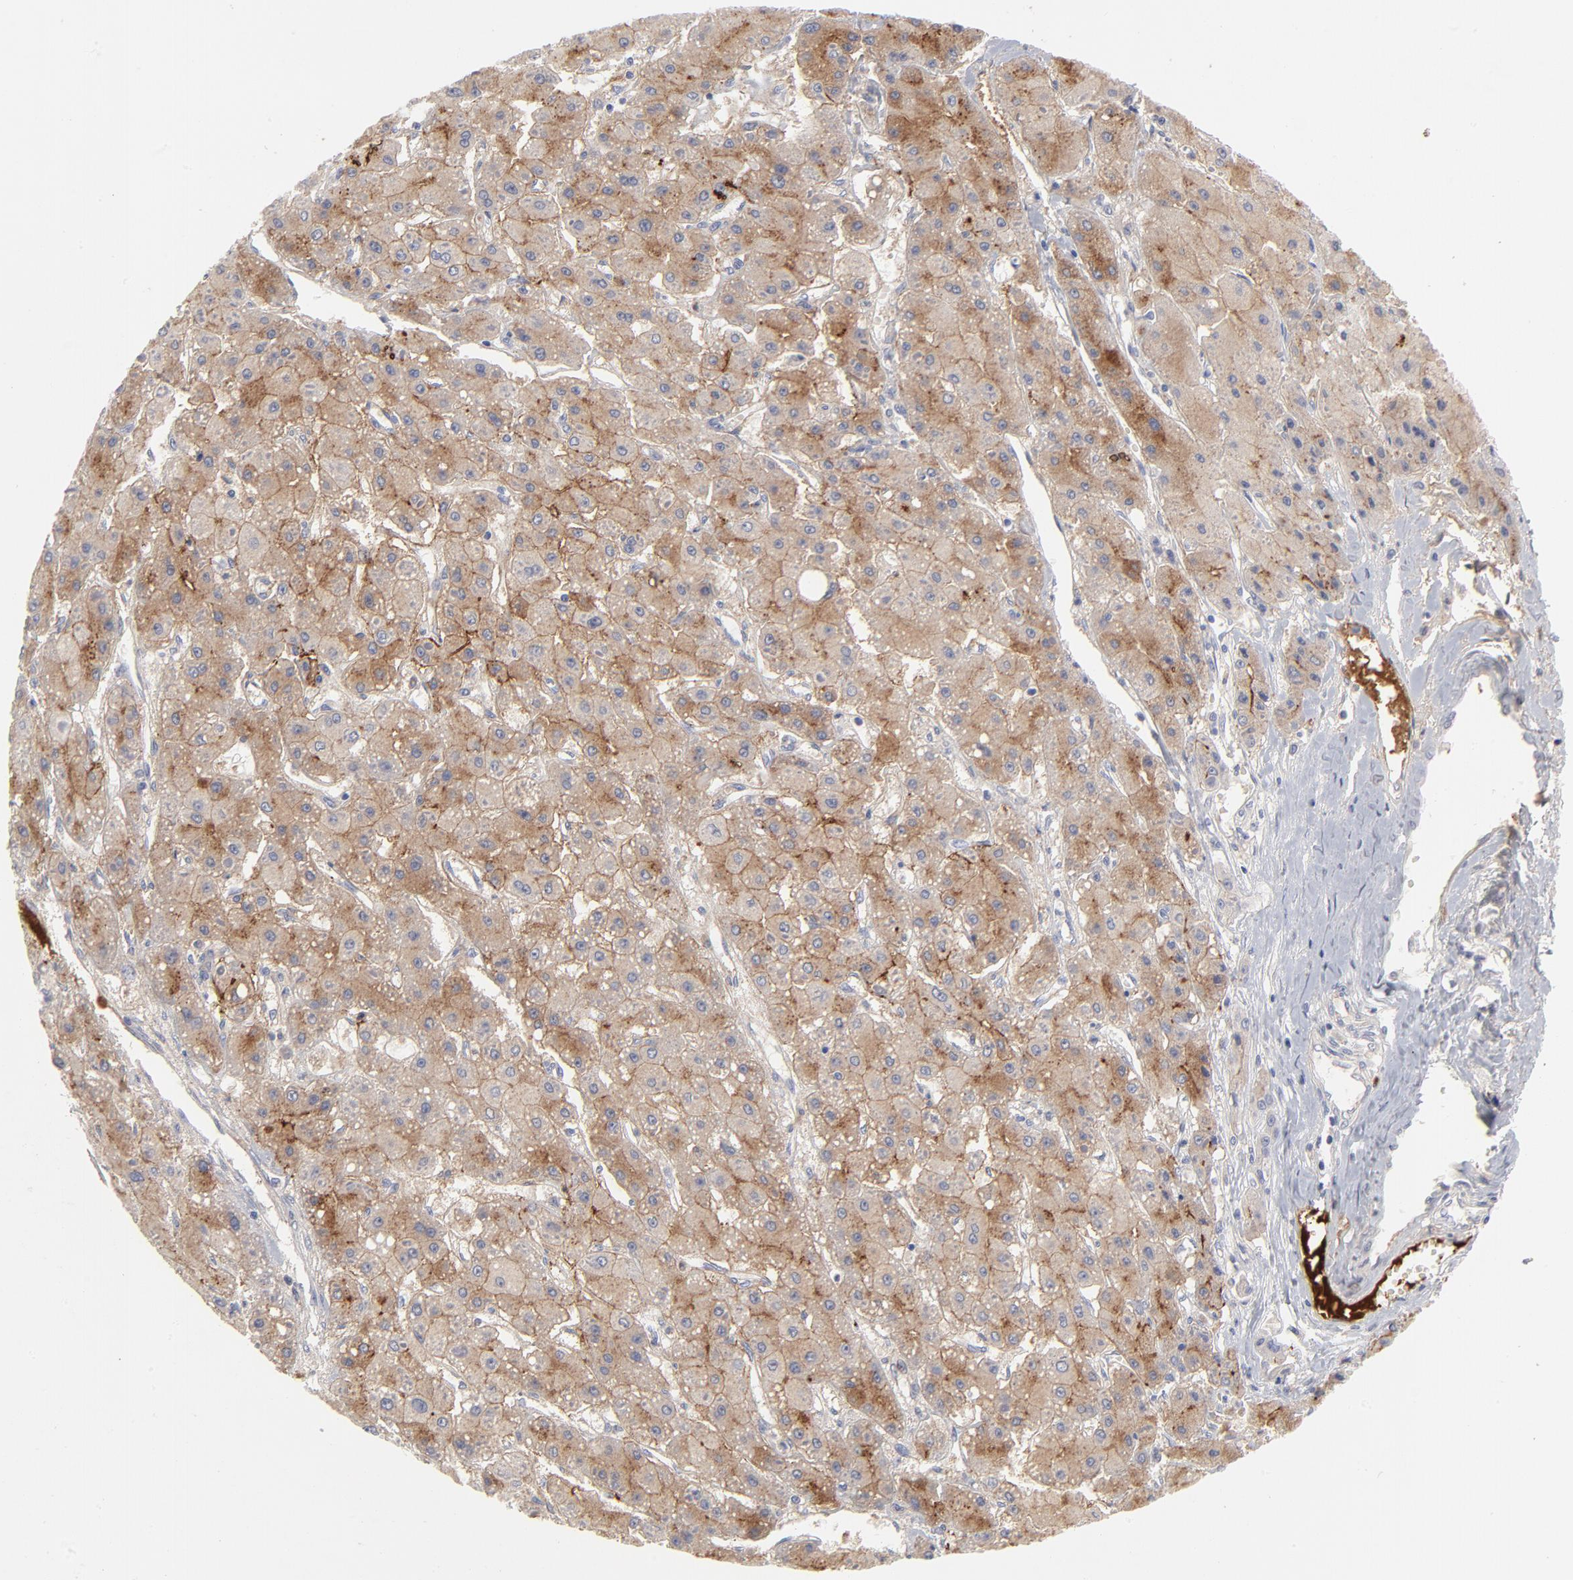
{"staining": {"intensity": "strong", "quantity": ">75%", "location": "cytoplasmic/membranous"}, "tissue": "liver cancer", "cell_type": "Tumor cells", "image_type": "cancer", "snomed": [{"axis": "morphology", "description": "Carcinoma, Hepatocellular, NOS"}, {"axis": "topography", "description": "Liver"}], "caption": "Liver hepatocellular carcinoma was stained to show a protein in brown. There is high levels of strong cytoplasmic/membranous positivity in about >75% of tumor cells.", "gene": "CCR3", "patient": {"sex": "female", "age": 52}}